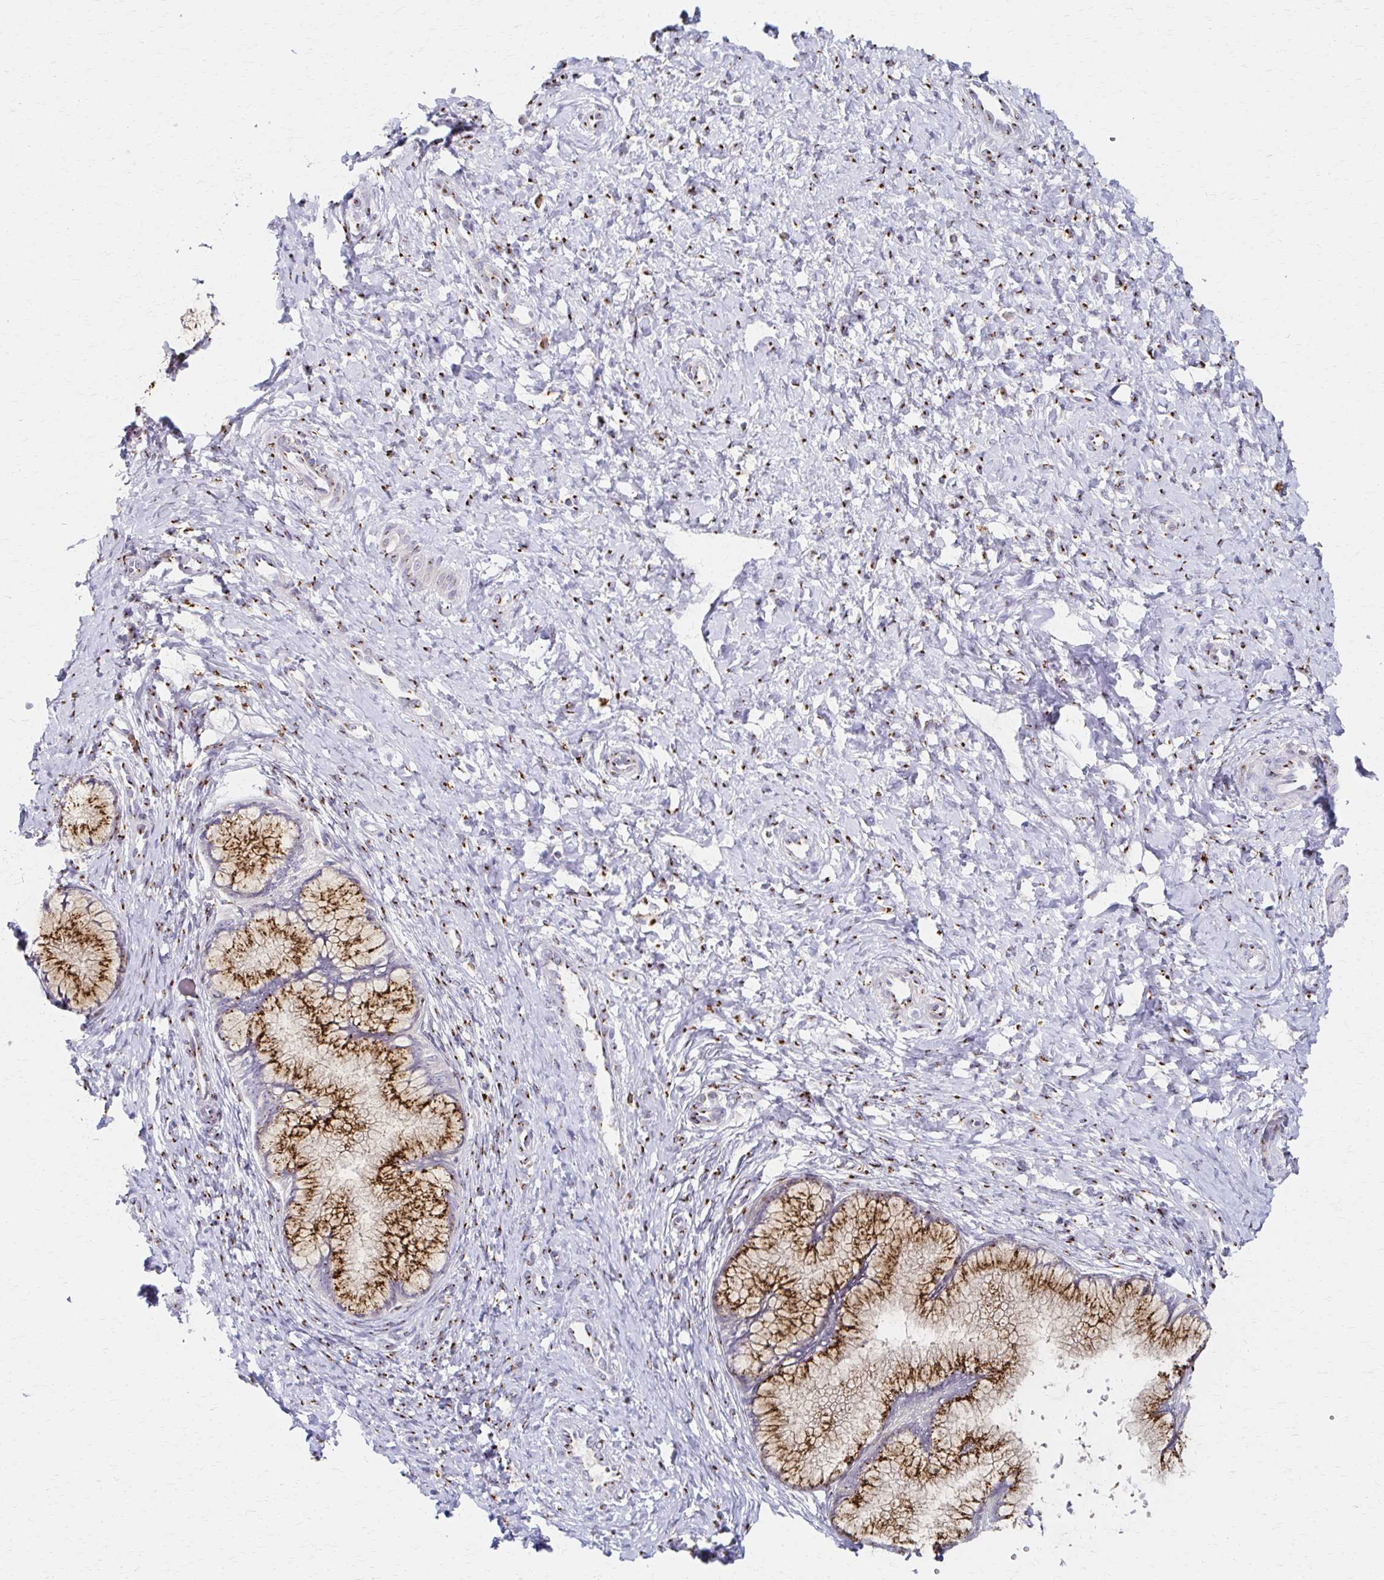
{"staining": {"intensity": "strong", "quantity": ">75%", "location": "cytoplasmic/membranous"}, "tissue": "cervix", "cell_type": "Glandular cells", "image_type": "normal", "snomed": [{"axis": "morphology", "description": "Normal tissue, NOS"}, {"axis": "topography", "description": "Cervix"}], "caption": "IHC (DAB) staining of unremarkable human cervix exhibits strong cytoplasmic/membranous protein expression in approximately >75% of glandular cells.", "gene": "ENSG00000254692", "patient": {"sex": "female", "age": 37}}